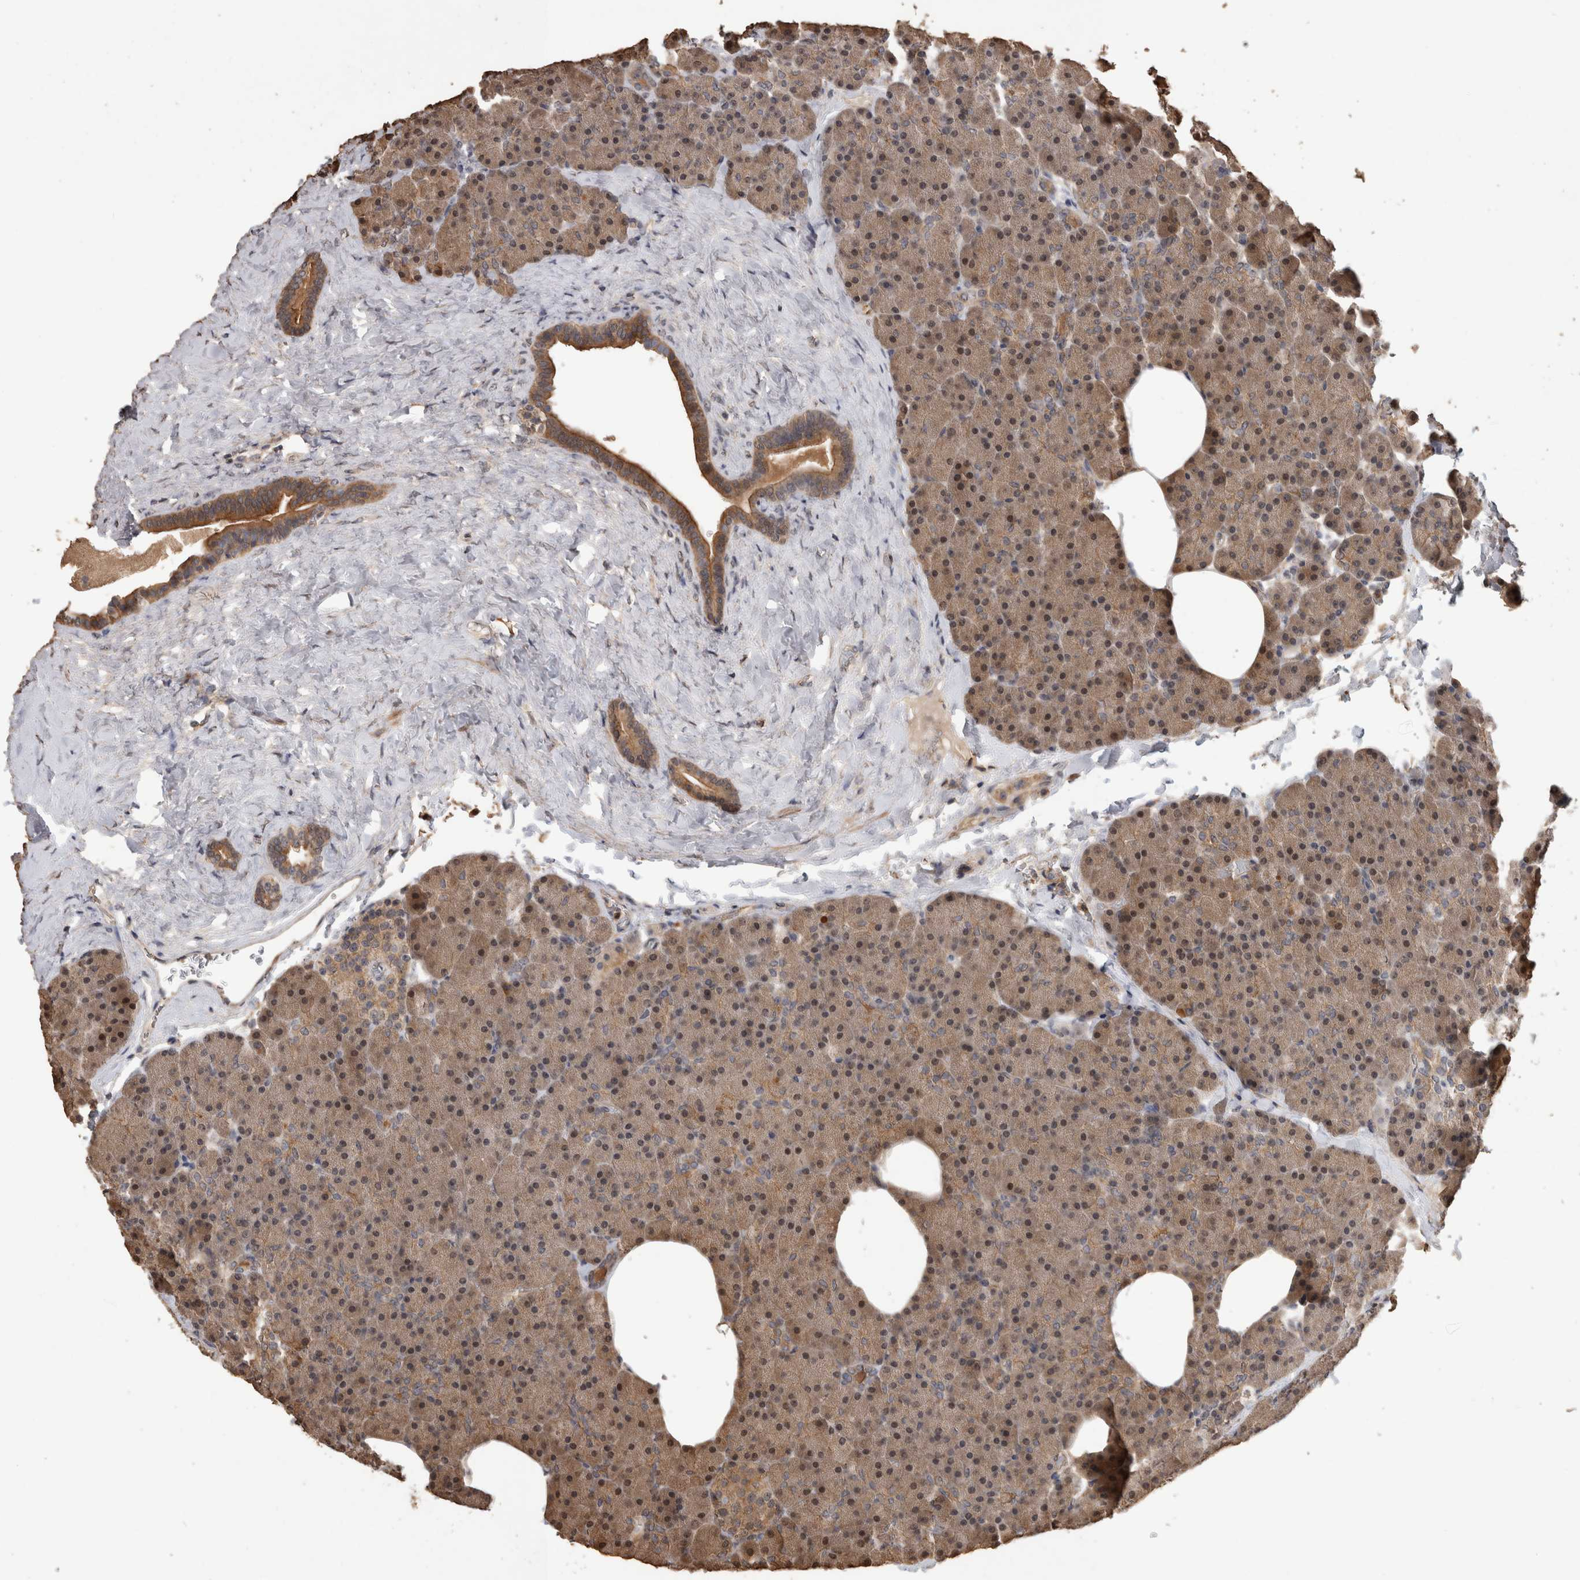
{"staining": {"intensity": "moderate", "quantity": "25%-75%", "location": "cytoplasmic/membranous"}, "tissue": "pancreas", "cell_type": "Exocrine glandular cells", "image_type": "normal", "snomed": [{"axis": "morphology", "description": "Normal tissue, NOS"}, {"axis": "morphology", "description": "Carcinoid, malignant, NOS"}, {"axis": "topography", "description": "Pancreas"}], "caption": "Protein staining reveals moderate cytoplasmic/membranous positivity in about 25%-75% of exocrine glandular cells in benign pancreas. The protein of interest is shown in brown color, while the nuclei are stained blue.", "gene": "RHPN1", "patient": {"sex": "female", "age": 35}}